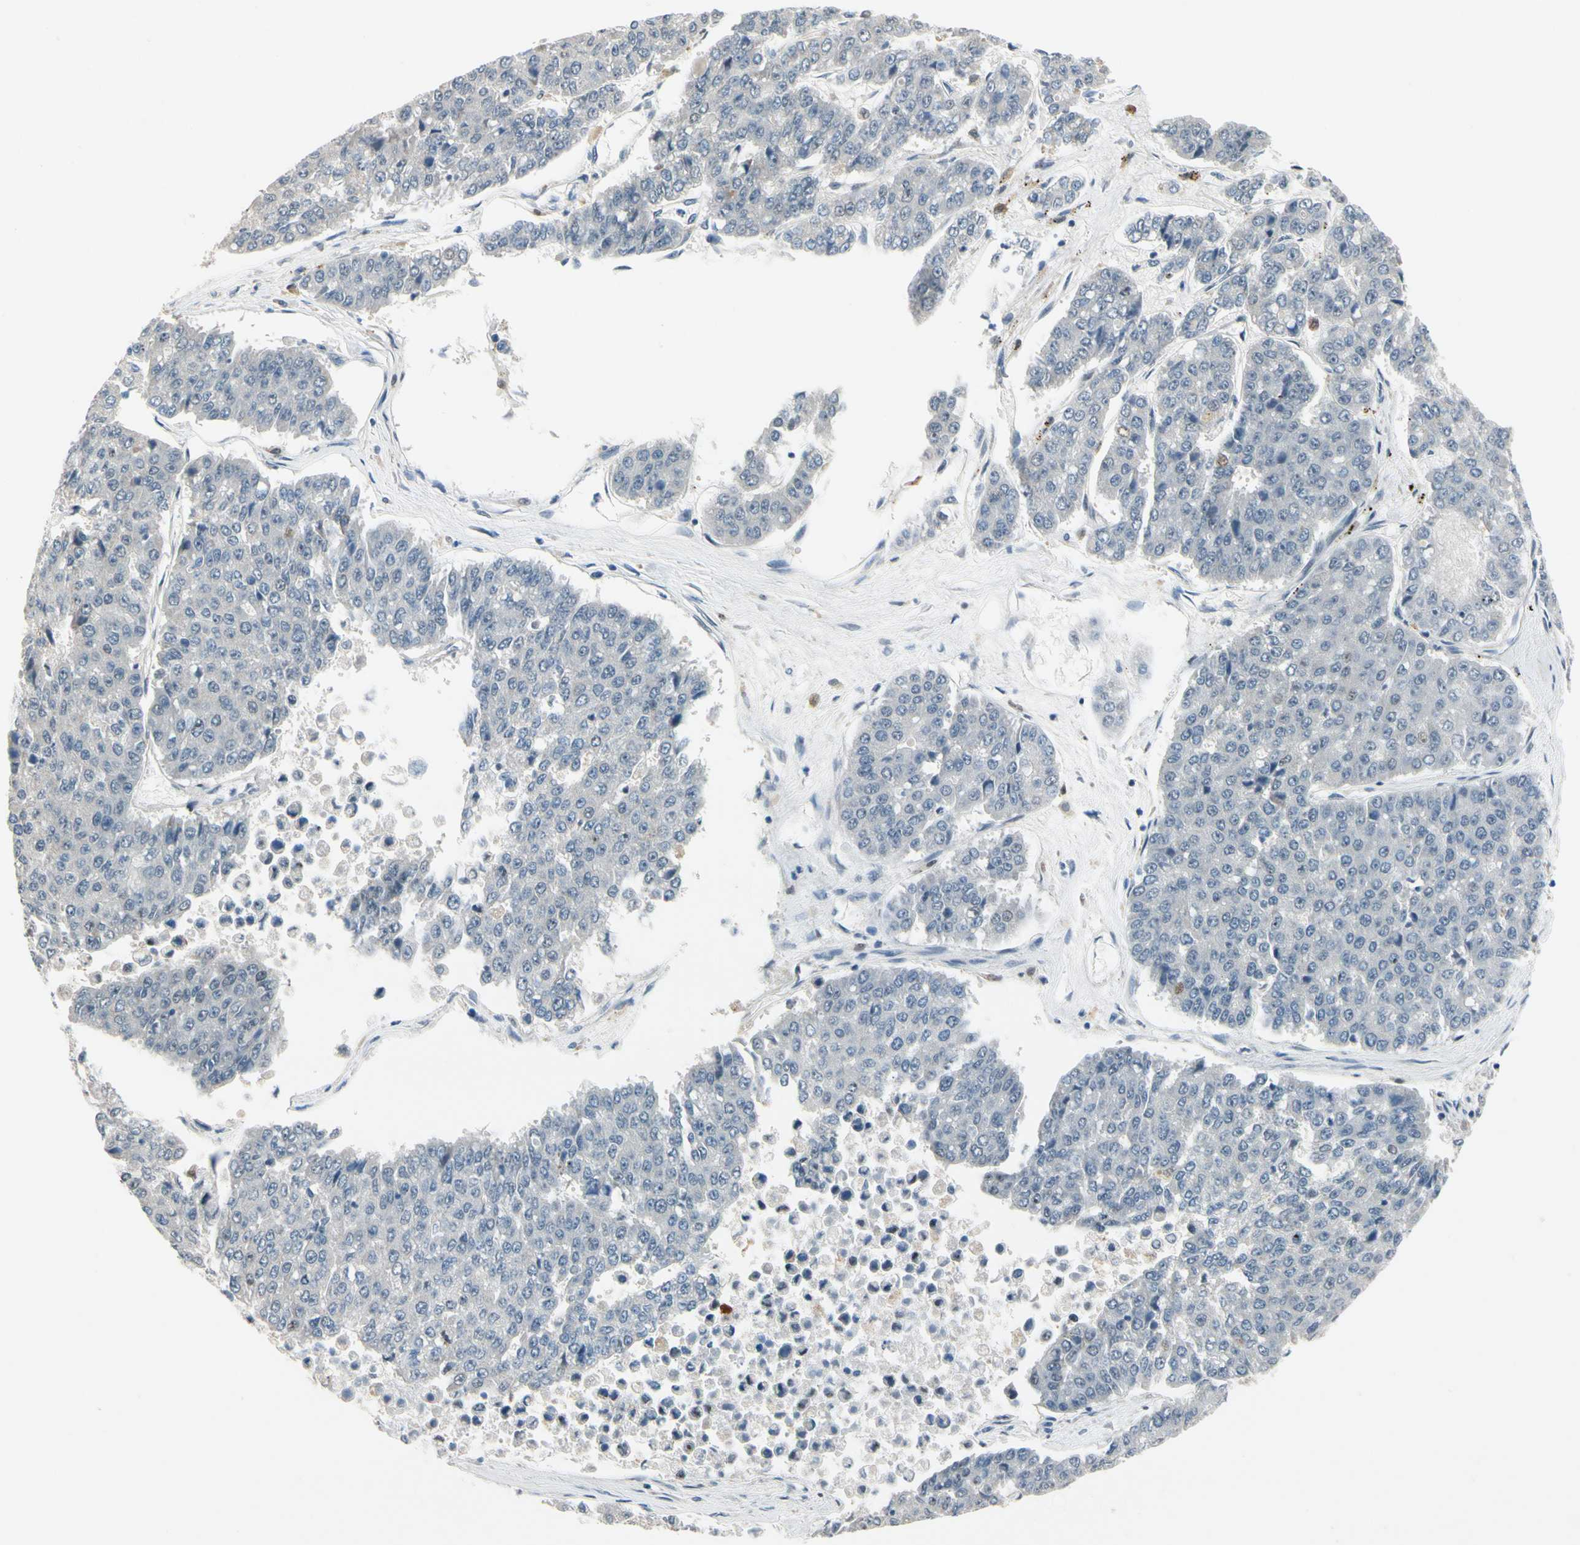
{"staining": {"intensity": "negative", "quantity": "none", "location": "none"}, "tissue": "pancreatic cancer", "cell_type": "Tumor cells", "image_type": "cancer", "snomed": [{"axis": "morphology", "description": "Adenocarcinoma, NOS"}, {"axis": "topography", "description": "Pancreas"}], "caption": "High power microscopy image of an immunohistochemistry (IHC) micrograph of adenocarcinoma (pancreatic), revealing no significant positivity in tumor cells.", "gene": "SLC27A6", "patient": {"sex": "male", "age": 50}}